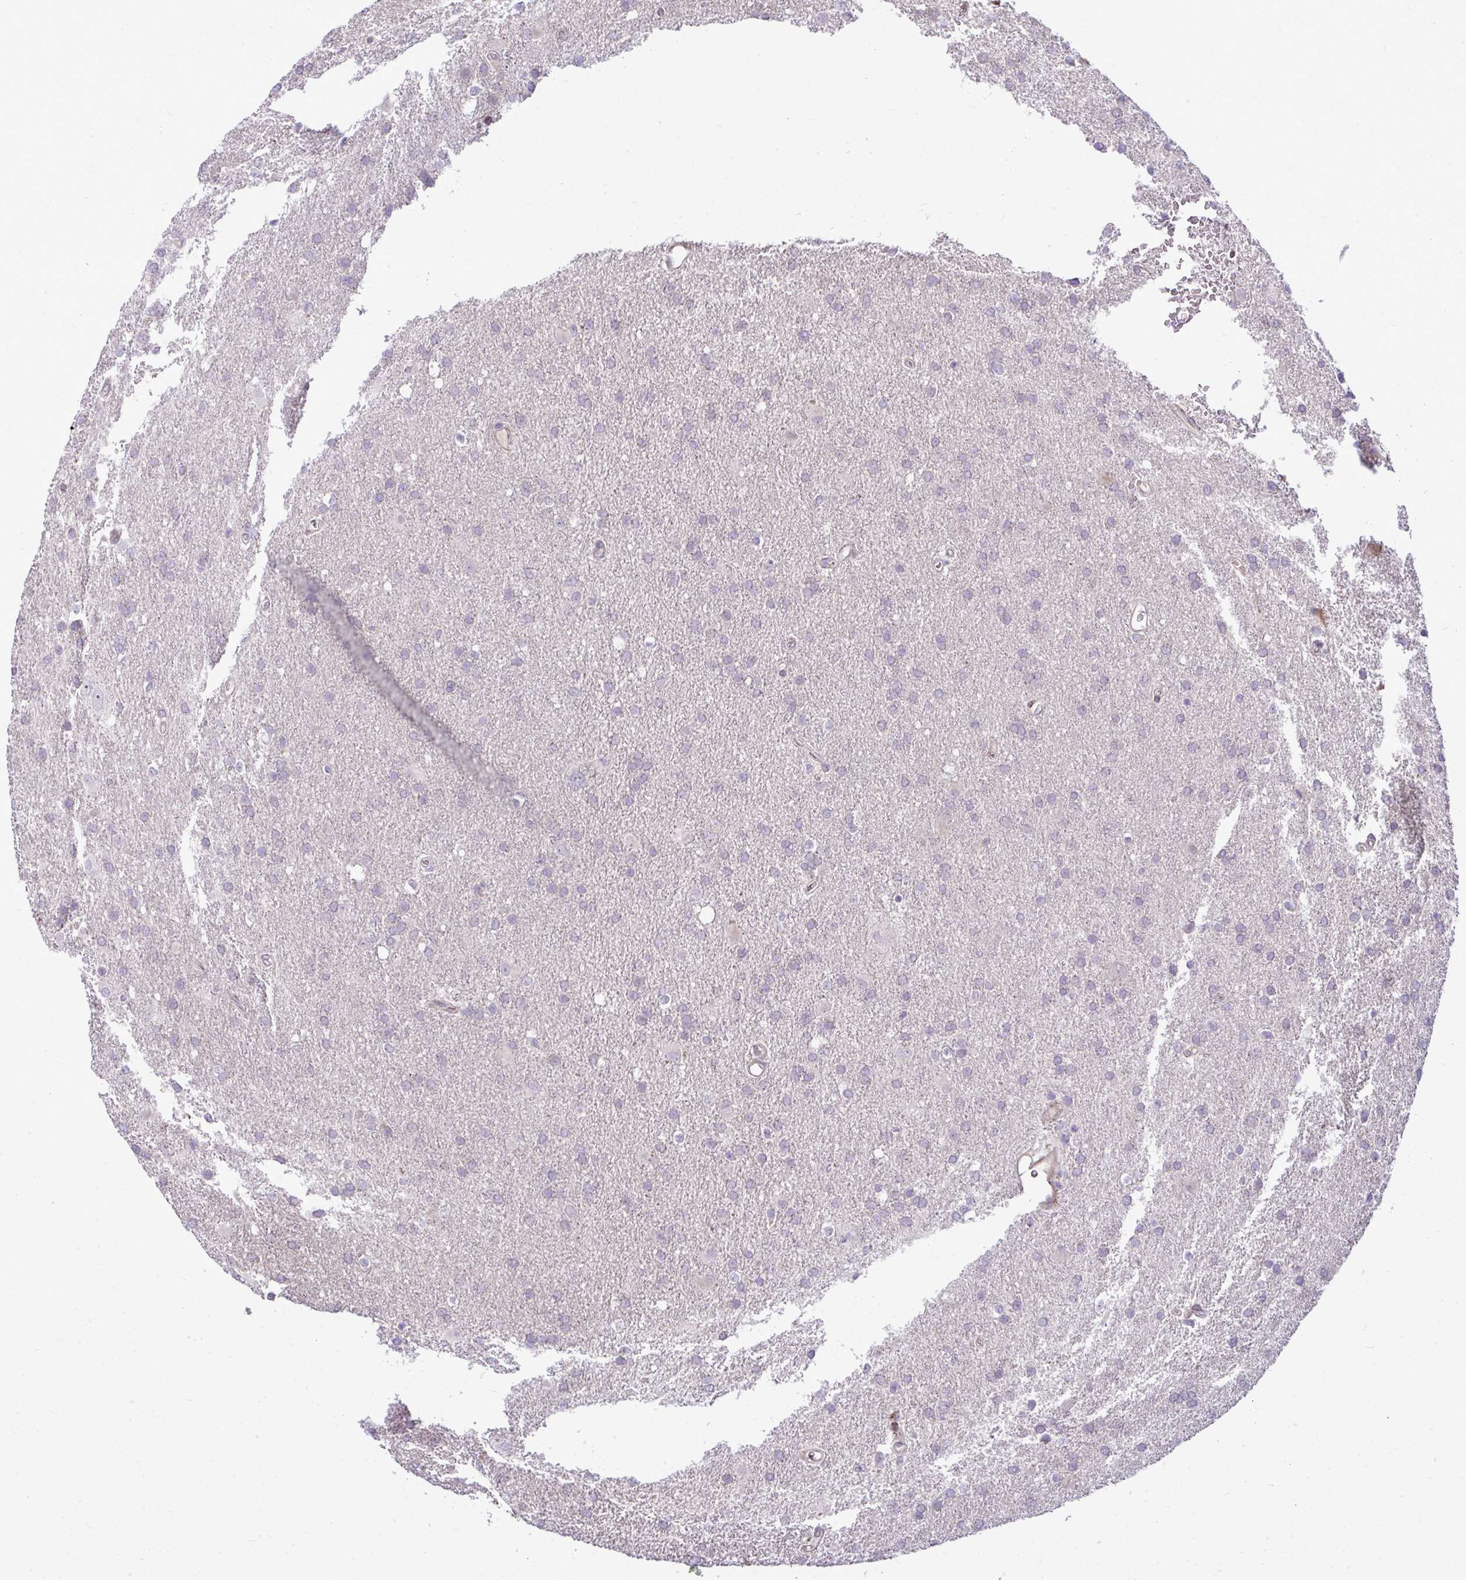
{"staining": {"intensity": "negative", "quantity": "none", "location": "none"}, "tissue": "glioma", "cell_type": "Tumor cells", "image_type": "cancer", "snomed": [{"axis": "morphology", "description": "Glioma, malignant, Low grade"}, {"axis": "topography", "description": "Brain"}], "caption": "Tumor cells are negative for protein expression in human malignant glioma (low-grade).", "gene": "ZSCAN9", "patient": {"sex": "male", "age": 66}}